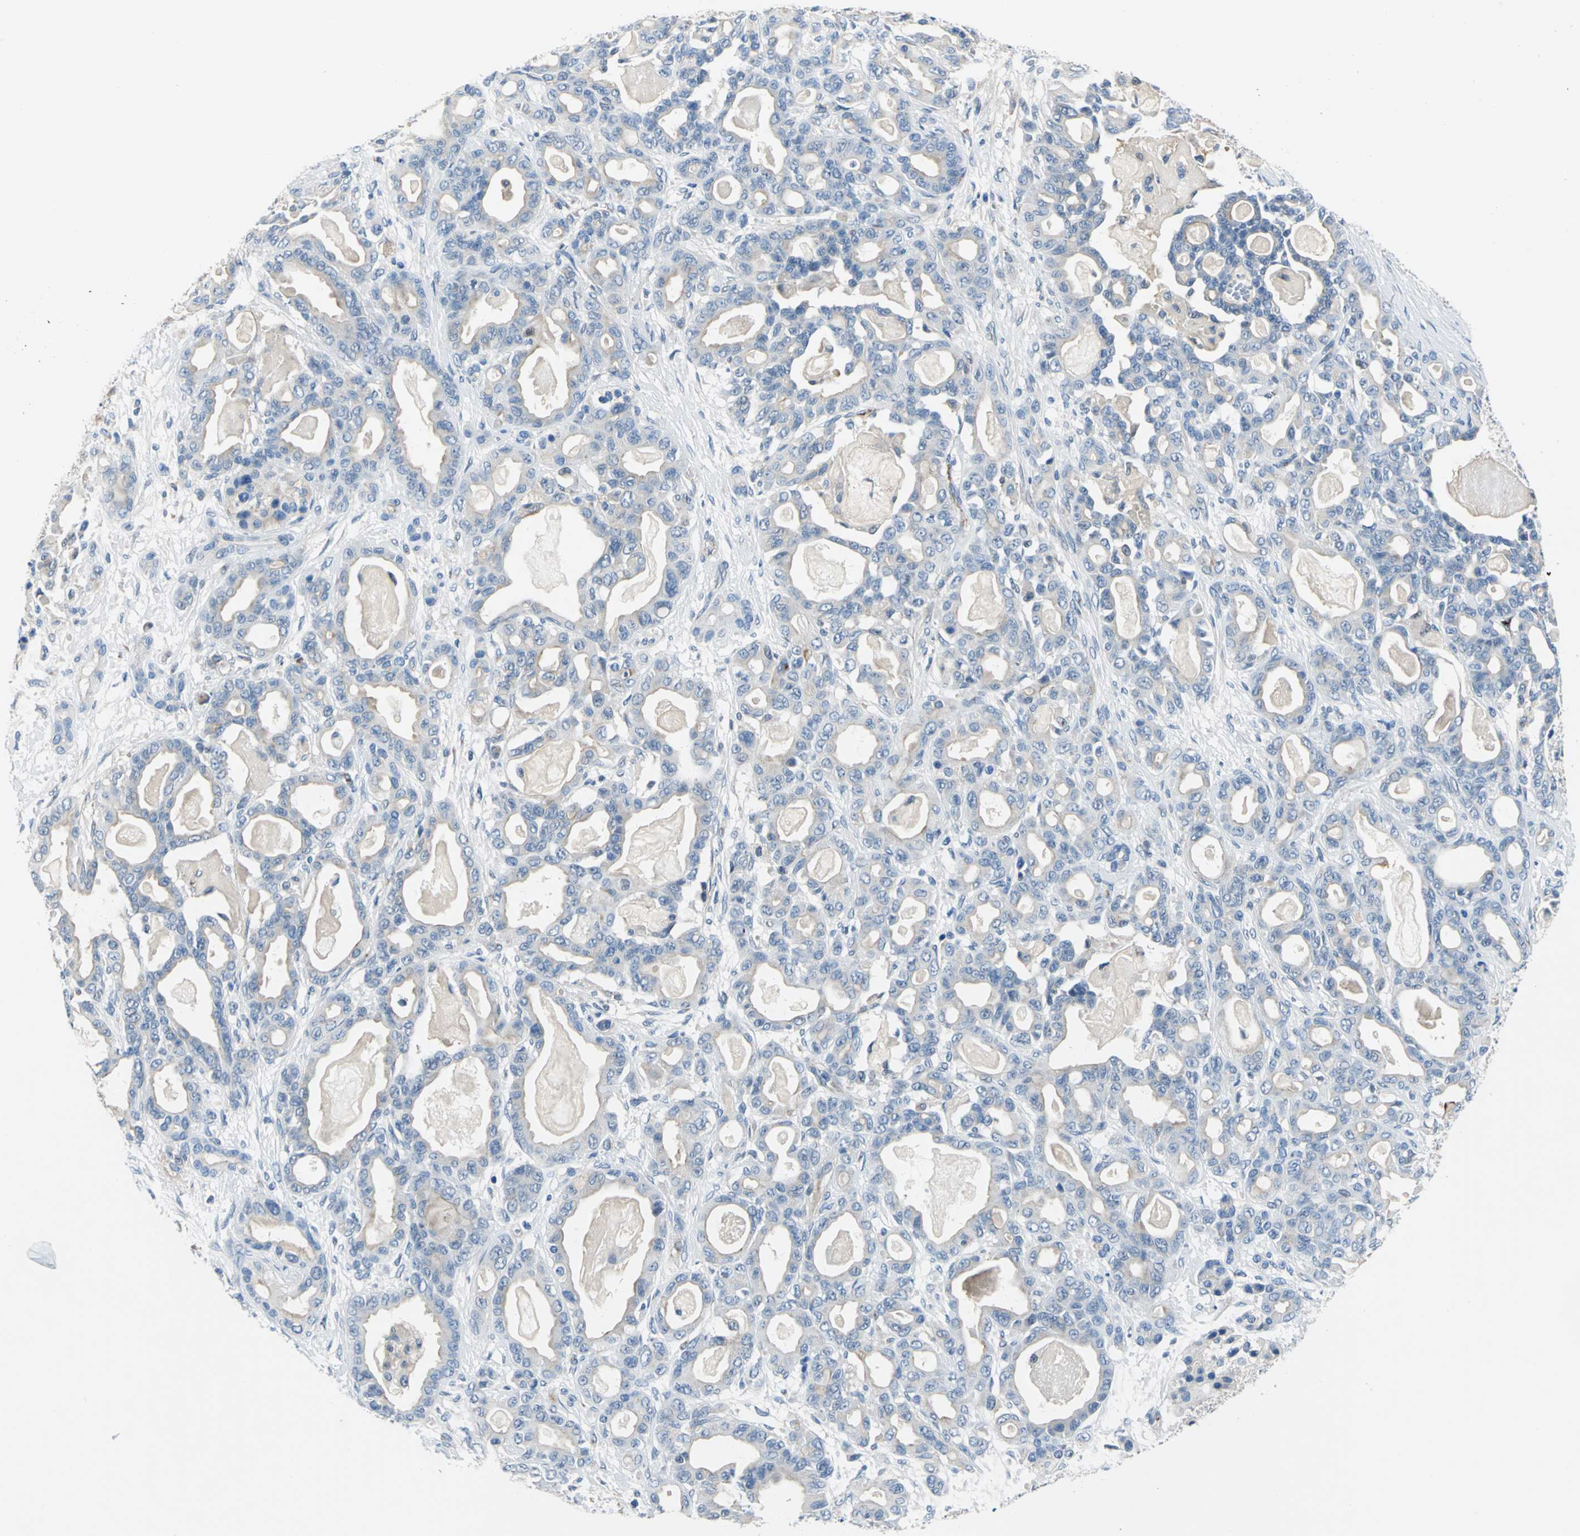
{"staining": {"intensity": "weak", "quantity": "25%-75%", "location": "cytoplasmic/membranous"}, "tissue": "pancreatic cancer", "cell_type": "Tumor cells", "image_type": "cancer", "snomed": [{"axis": "morphology", "description": "Adenocarcinoma, NOS"}, {"axis": "topography", "description": "Pancreas"}], "caption": "About 25%-75% of tumor cells in human pancreatic cancer (adenocarcinoma) display weak cytoplasmic/membranous protein positivity as visualized by brown immunohistochemical staining.", "gene": "SELP", "patient": {"sex": "male", "age": 63}}